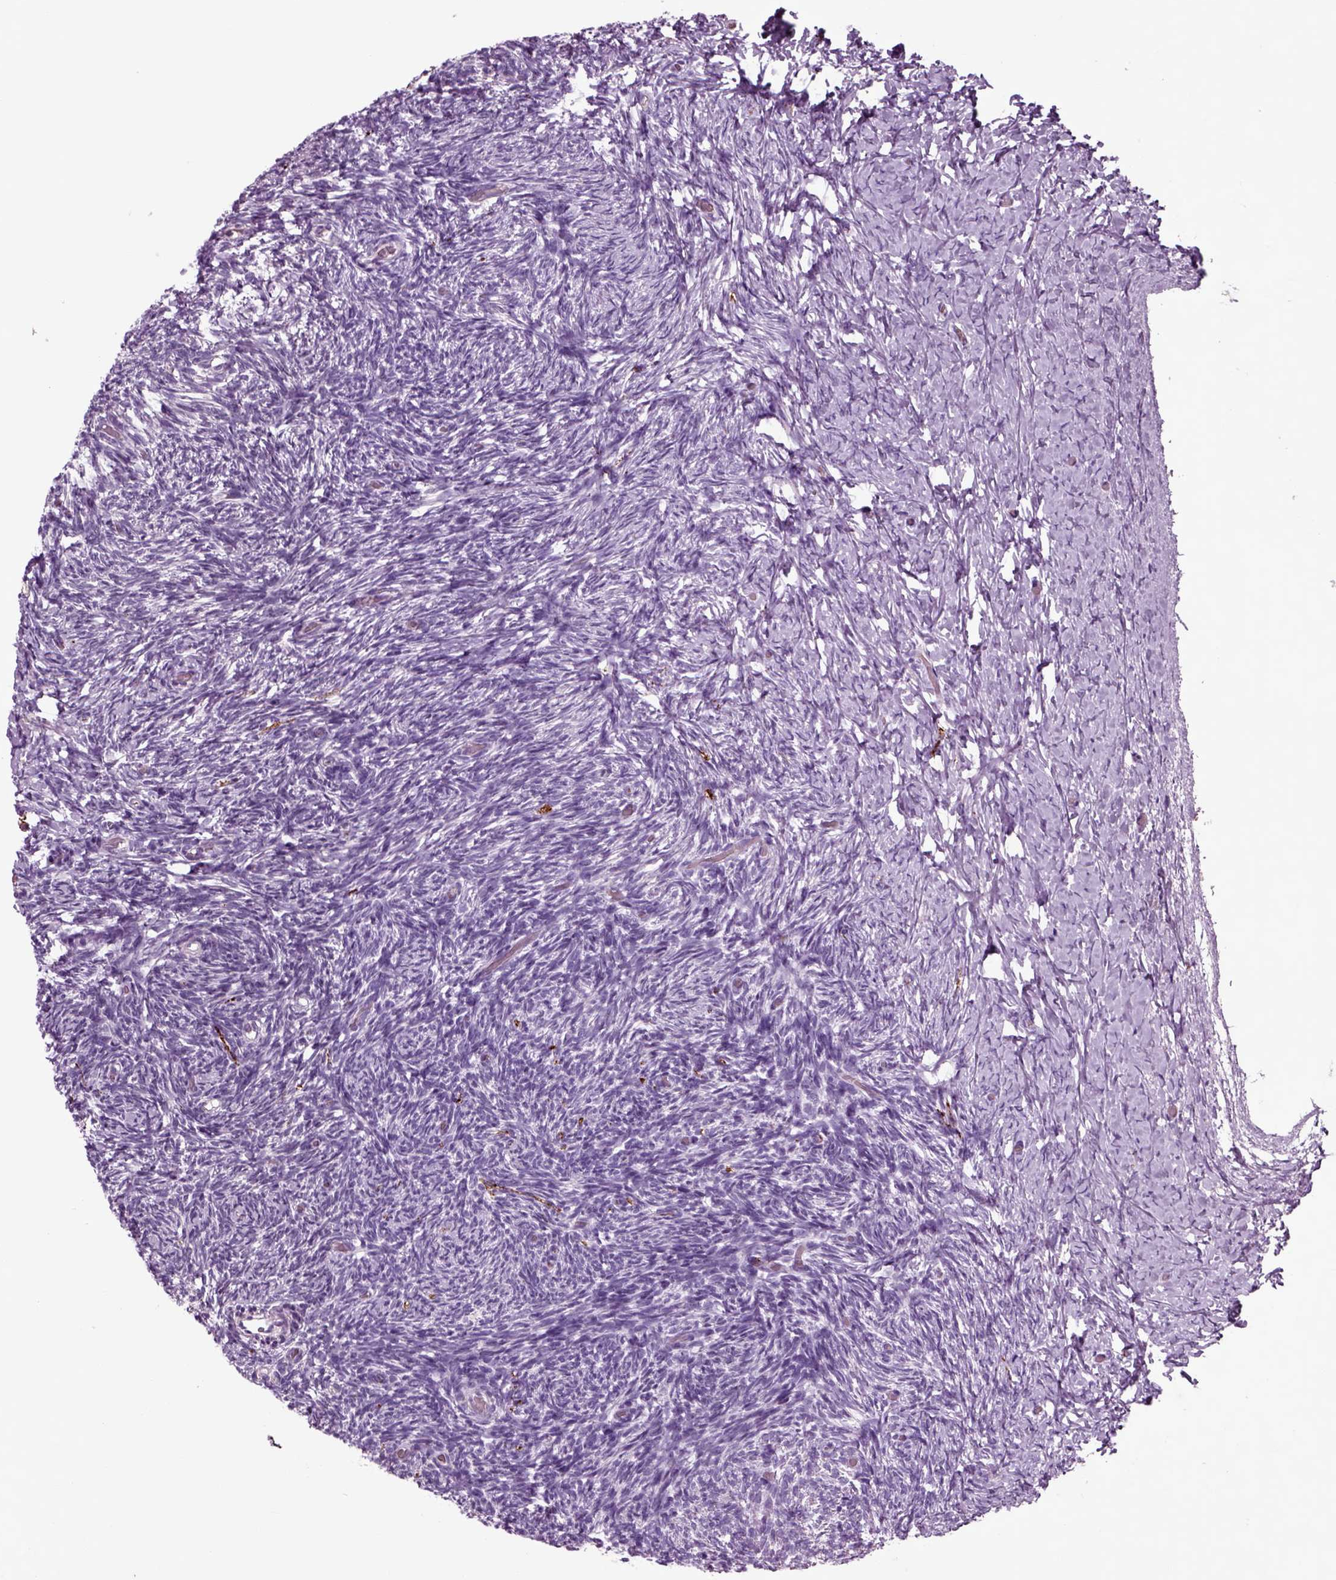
{"staining": {"intensity": "negative", "quantity": "none", "location": "none"}, "tissue": "ovary", "cell_type": "Follicle cells", "image_type": "normal", "snomed": [{"axis": "morphology", "description": "Normal tissue, NOS"}, {"axis": "topography", "description": "Ovary"}], "caption": "Image shows no significant protein staining in follicle cells of benign ovary. (DAB (3,3'-diaminobenzidine) immunohistochemistry with hematoxylin counter stain).", "gene": "CHGB", "patient": {"sex": "female", "age": 39}}